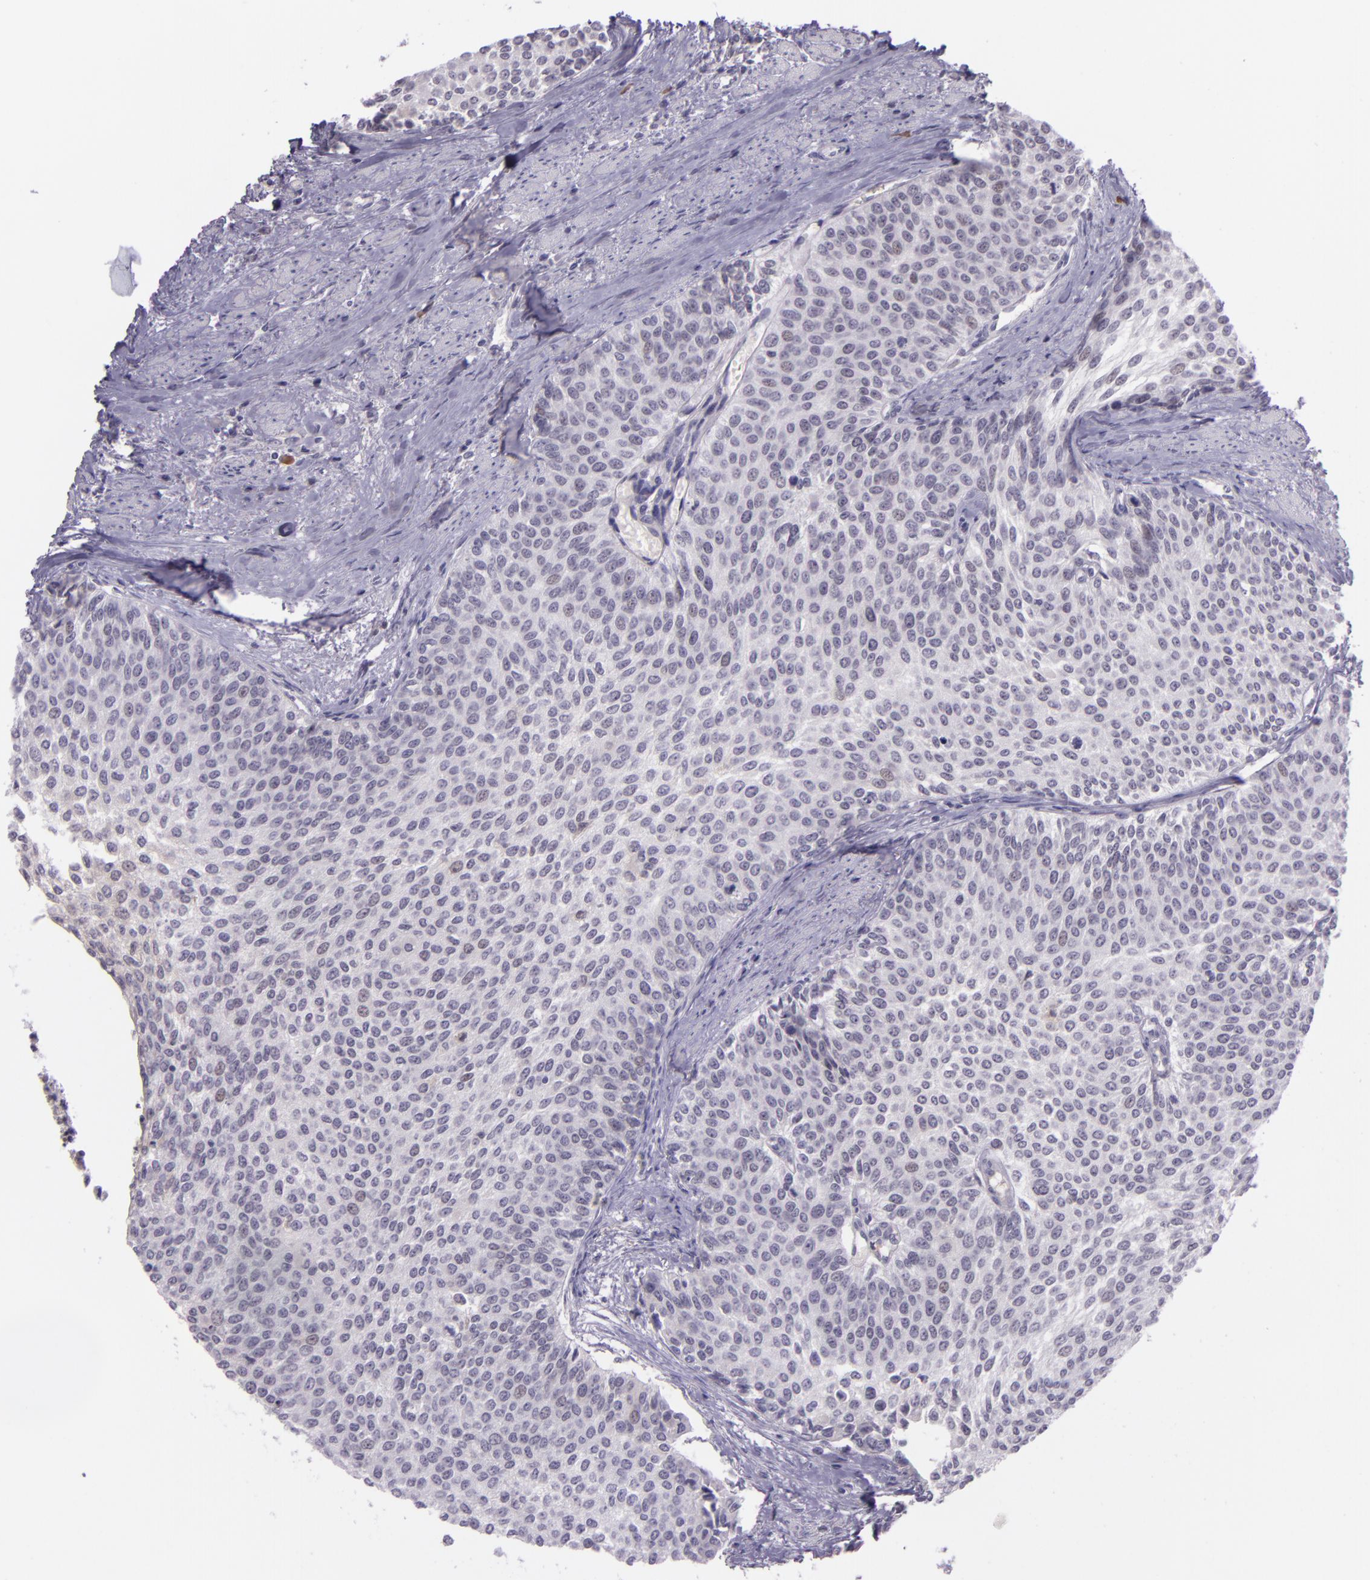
{"staining": {"intensity": "negative", "quantity": "none", "location": "none"}, "tissue": "urothelial cancer", "cell_type": "Tumor cells", "image_type": "cancer", "snomed": [{"axis": "morphology", "description": "Urothelial carcinoma, Low grade"}, {"axis": "topography", "description": "Urinary bladder"}], "caption": "A micrograph of human low-grade urothelial carcinoma is negative for staining in tumor cells.", "gene": "CHEK2", "patient": {"sex": "female", "age": 73}}